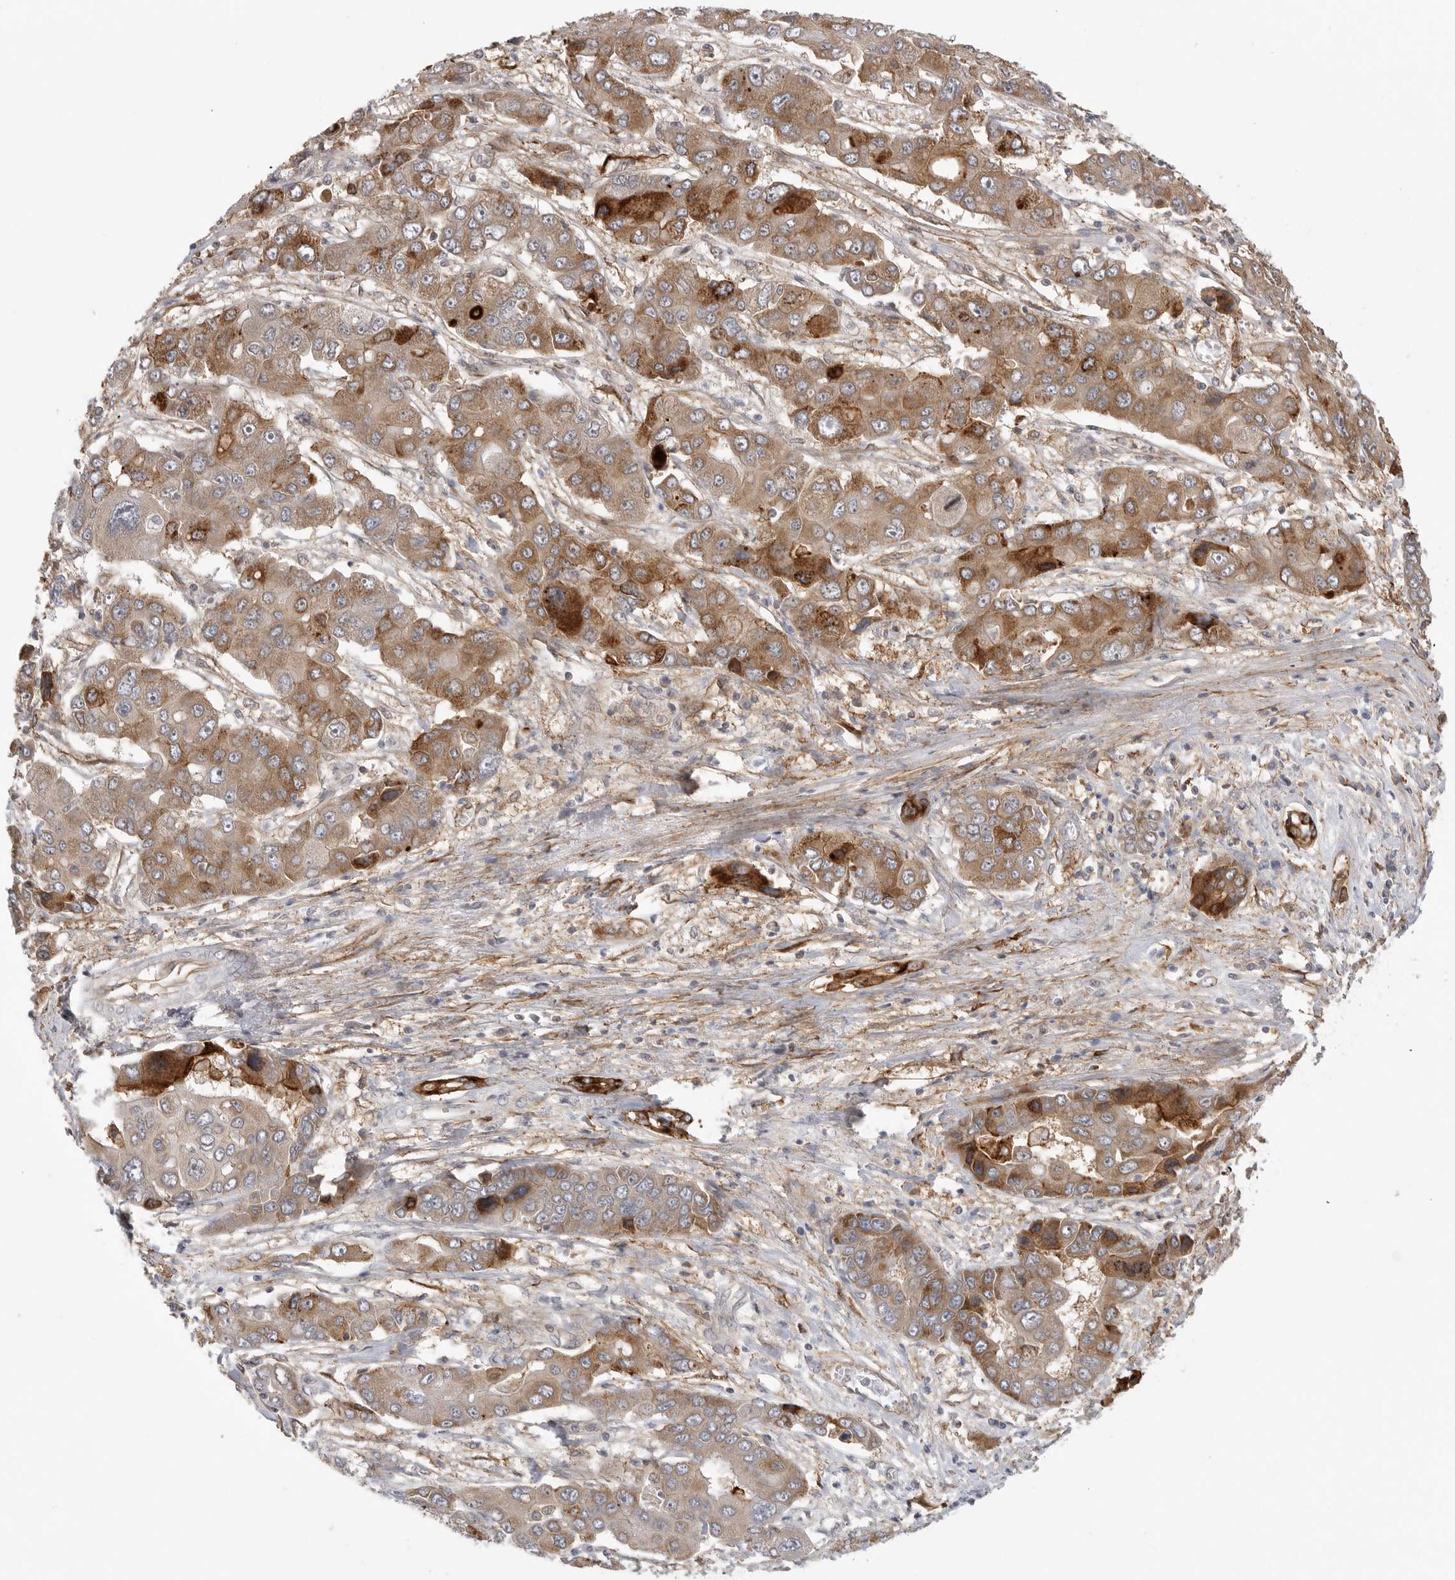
{"staining": {"intensity": "moderate", "quantity": ">75%", "location": "cytoplasmic/membranous"}, "tissue": "liver cancer", "cell_type": "Tumor cells", "image_type": "cancer", "snomed": [{"axis": "morphology", "description": "Cholangiocarcinoma"}, {"axis": "topography", "description": "Liver"}], "caption": "A brown stain highlights moderate cytoplasmic/membranous staining of a protein in human liver cancer tumor cells.", "gene": "NECTIN1", "patient": {"sex": "male", "age": 67}}